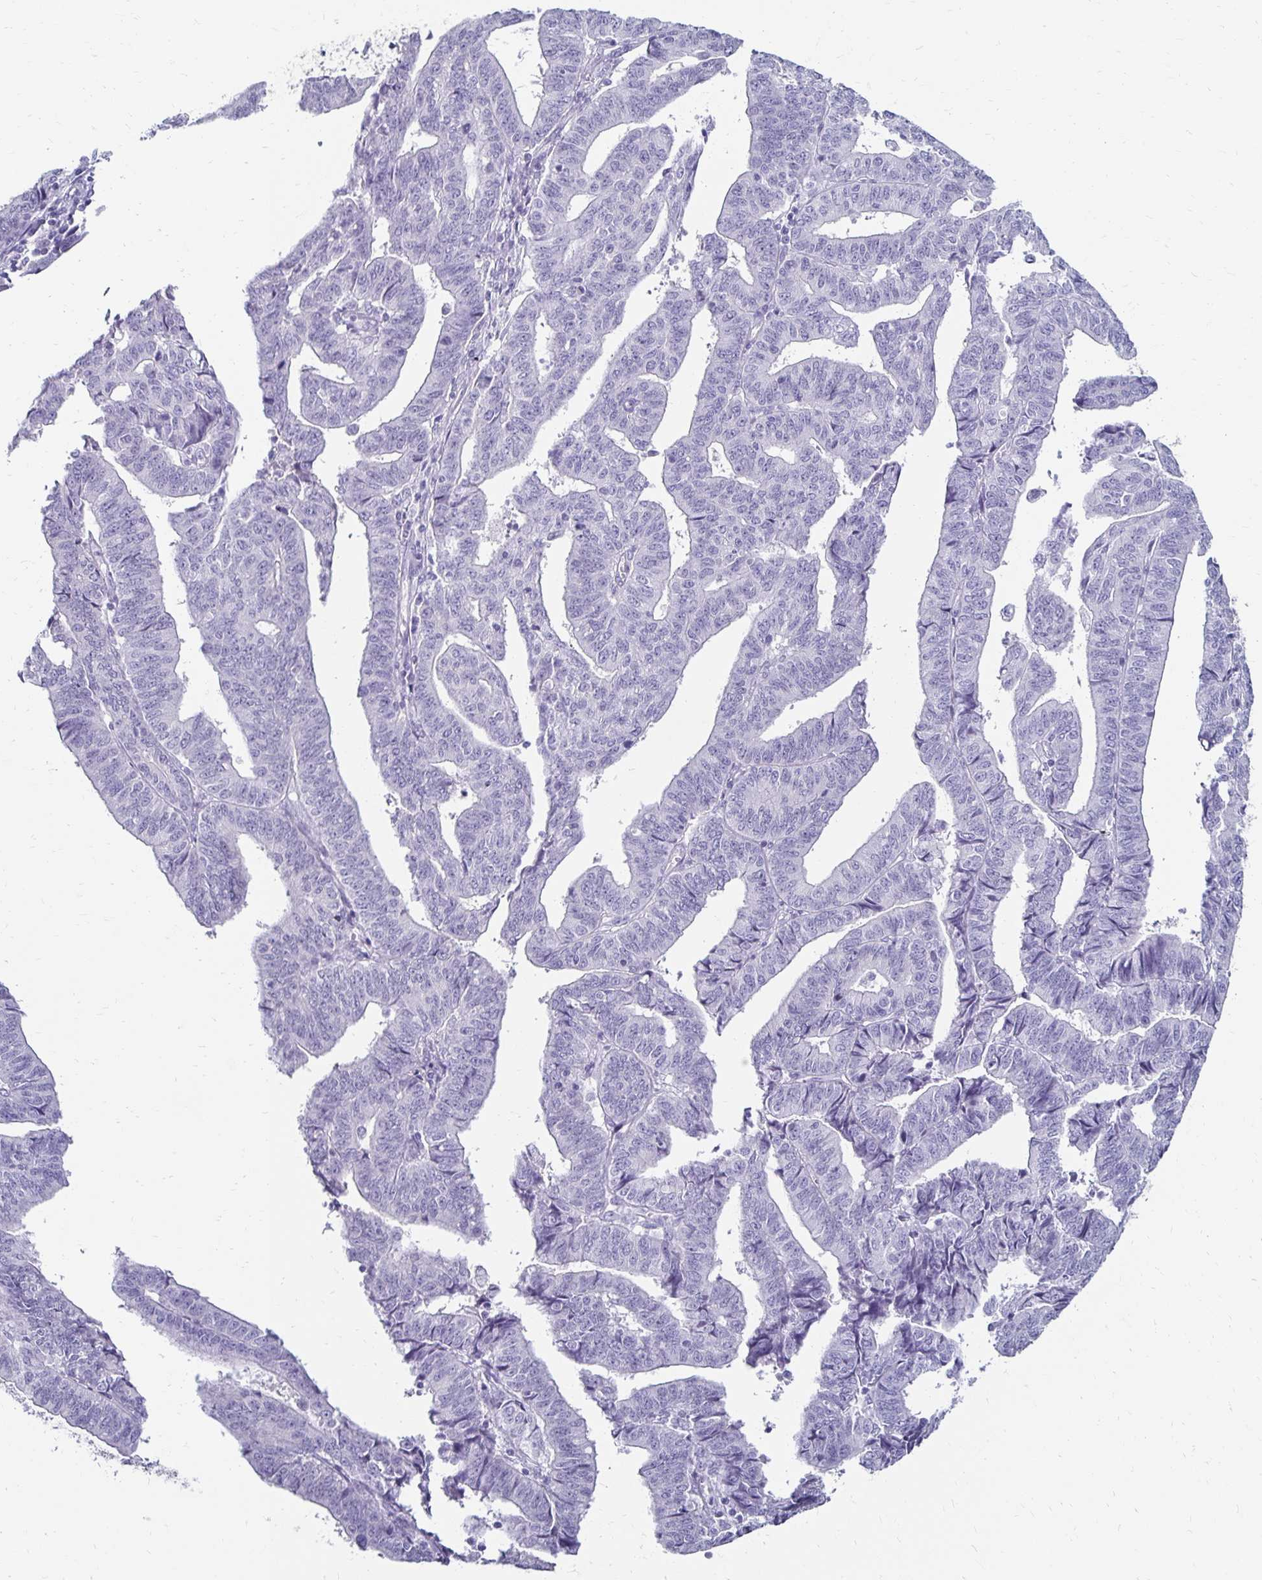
{"staining": {"intensity": "negative", "quantity": "none", "location": "none"}, "tissue": "endometrial cancer", "cell_type": "Tumor cells", "image_type": "cancer", "snomed": [{"axis": "morphology", "description": "Adenocarcinoma, NOS"}, {"axis": "topography", "description": "Endometrium"}], "caption": "High power microscopy photomicrograph of an immunohistochemistry (IHC) micrograph of endometrial cancer (adenocarcinoma), revealing no significant expression in tumor cells. Nuclei are stained in blue.", "gene": "TOMM34", "patient": {"sex": "female", "age": 65}}